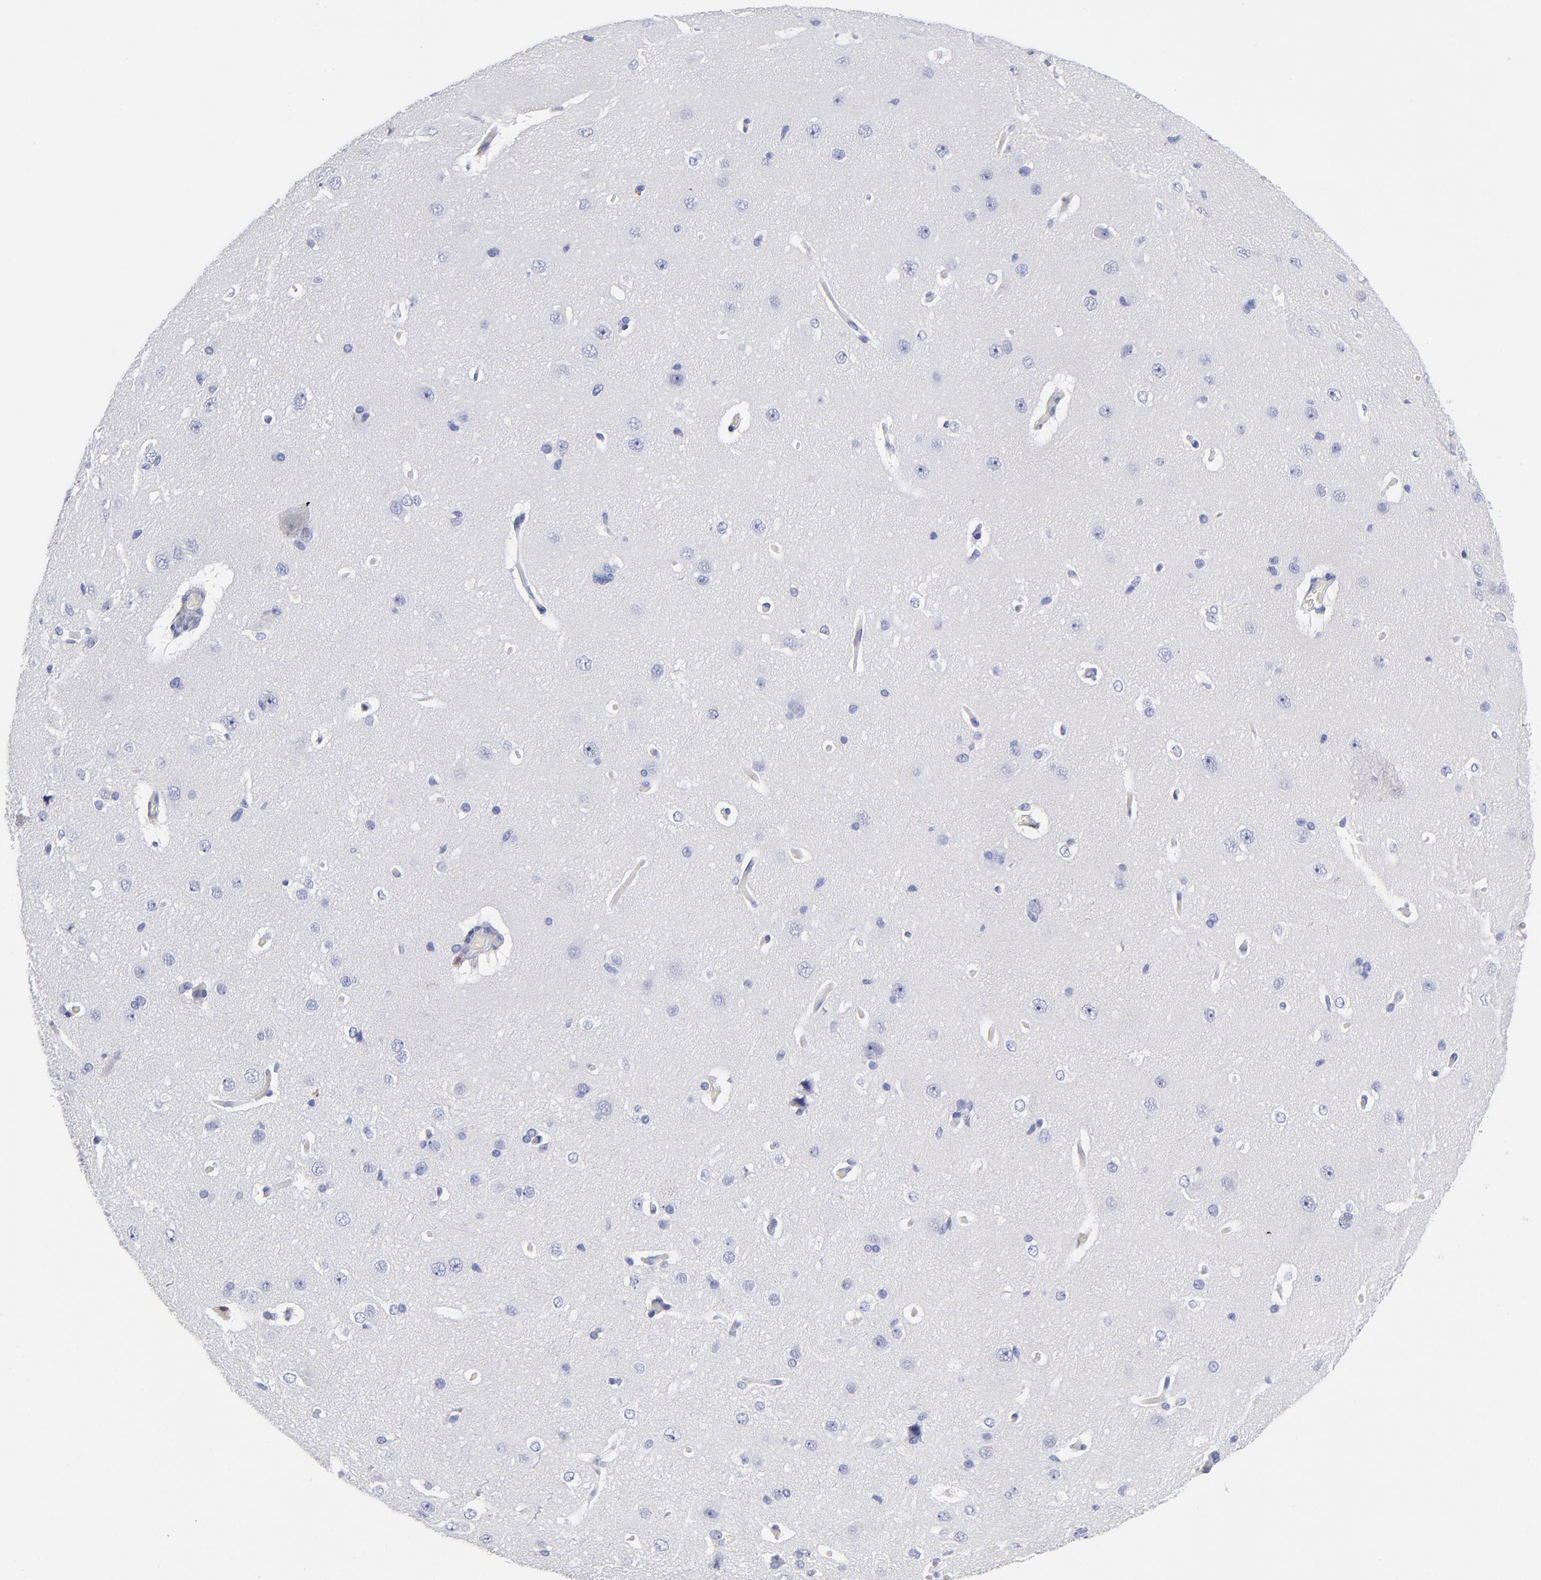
{"staining": {"intensity": "negative", "quantity": "none", "location": "none"}, "tissue": "cerebral cortex", "cell_type": "Endothelial cells", "image_type": "normal", "snomed": [{"axis": "morphology", "description": "Normal tissue, NOS"}, {"axis": "topography", "description": "Cerebral cortex"}], "caption": "IHC of unremarkable human cerebral cortex demonstrates no expression in endothelial cells.", "gene": "PTP4A1", "patient": {"sex": "female", "age": 45}}